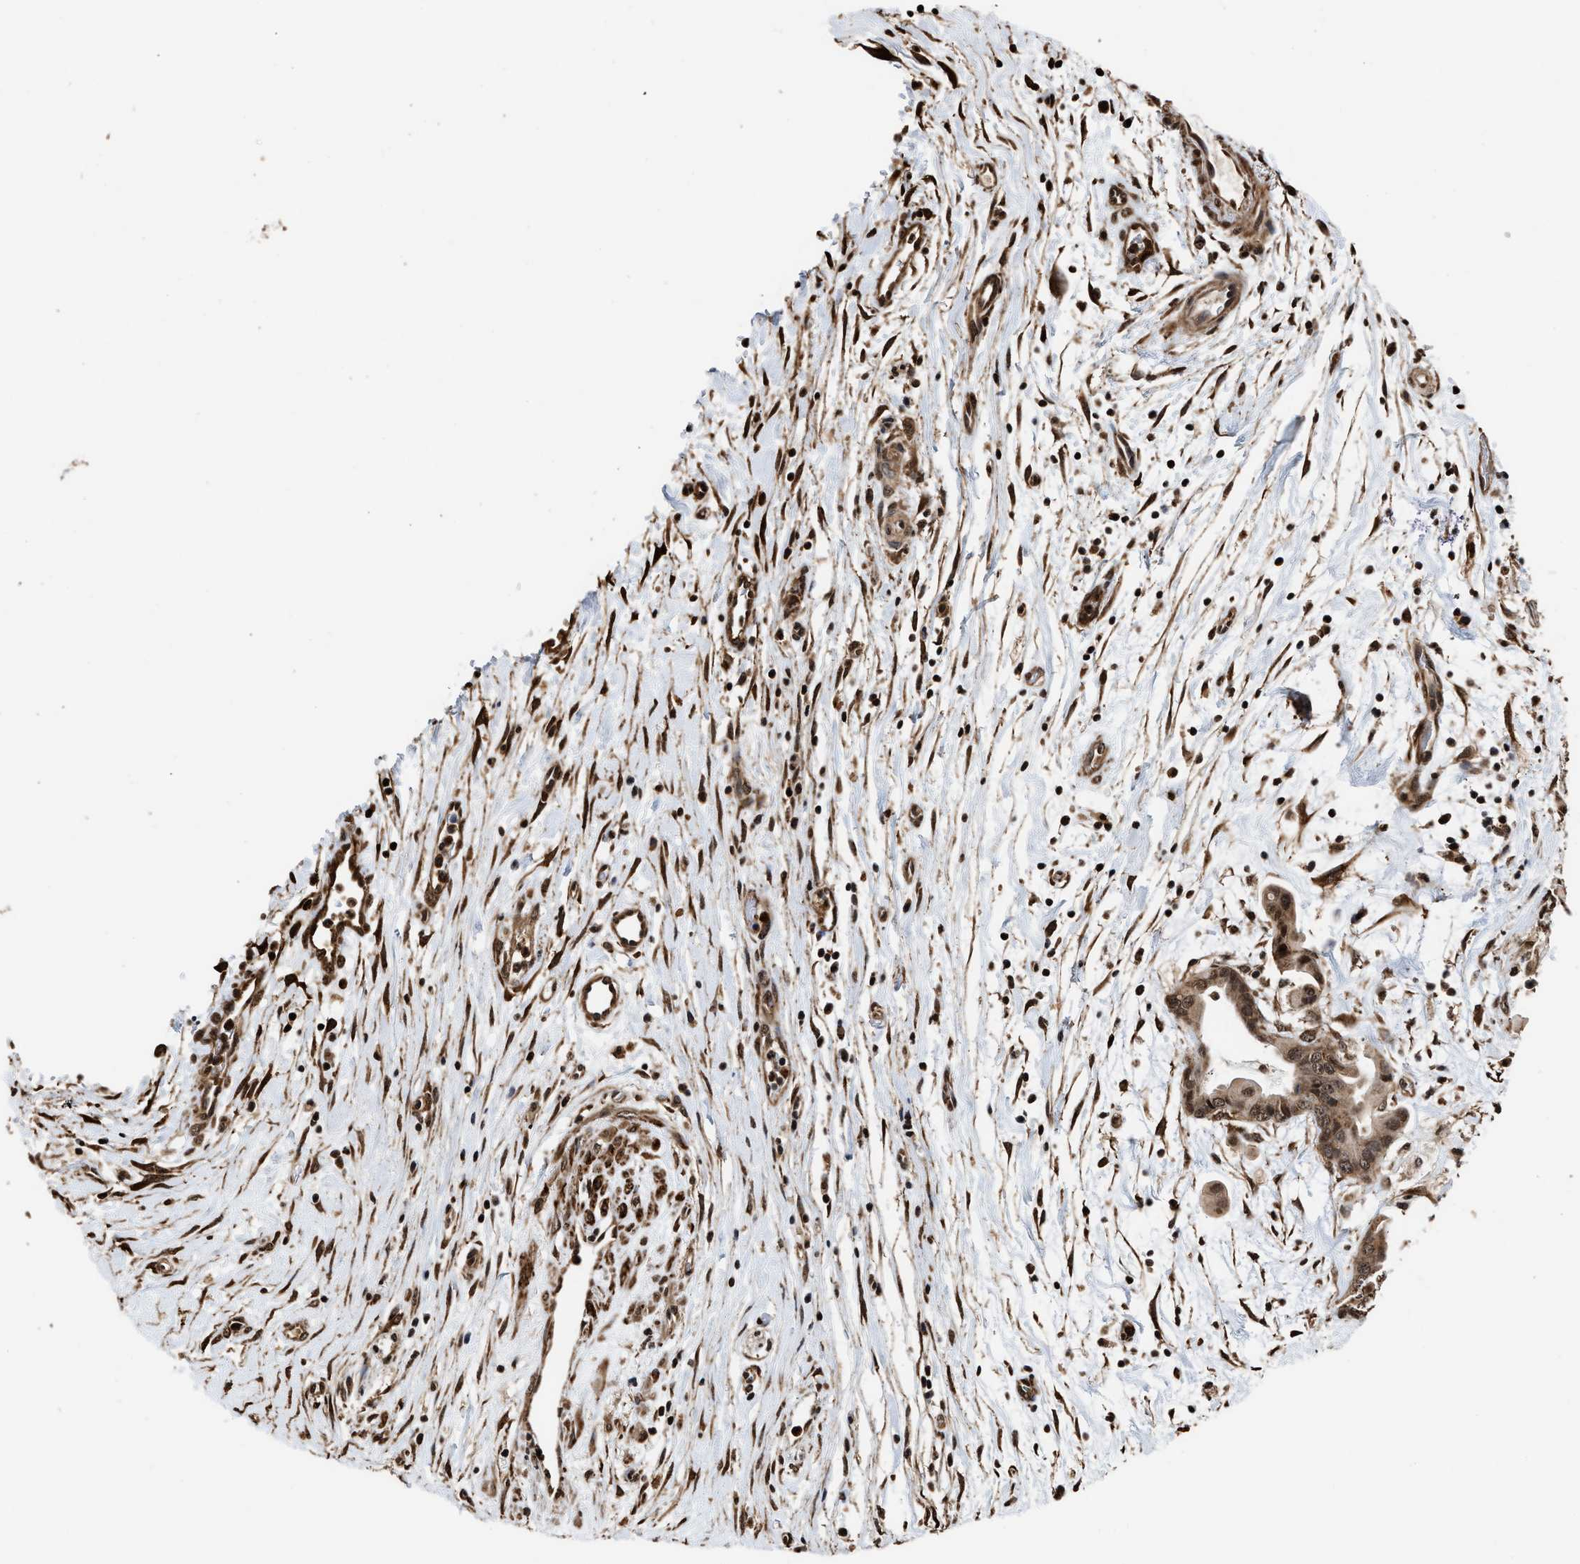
{"staining": {"intensity": "moderate", "quantity": ">75%", "location": "cytoplasmic/membranous,nuclear"}, "tissue": "pancreatic cancer", "cell_type": "Tumor cells", "image_type": "cancer", "snomed": [{"axis": "morphology", "description": "Adenocarcinoma, NOS"}, {"axis": "topography", "description": "Pancreas"}], "caption": "Moderate cytoplasmic/membranous and nuclear positivity is appreciated in about >75% of tumor cells in adenocarcinoma (pancreatic).", "gene": "SEPTIN2", "patient": {"sex": "female", "age": 75}}